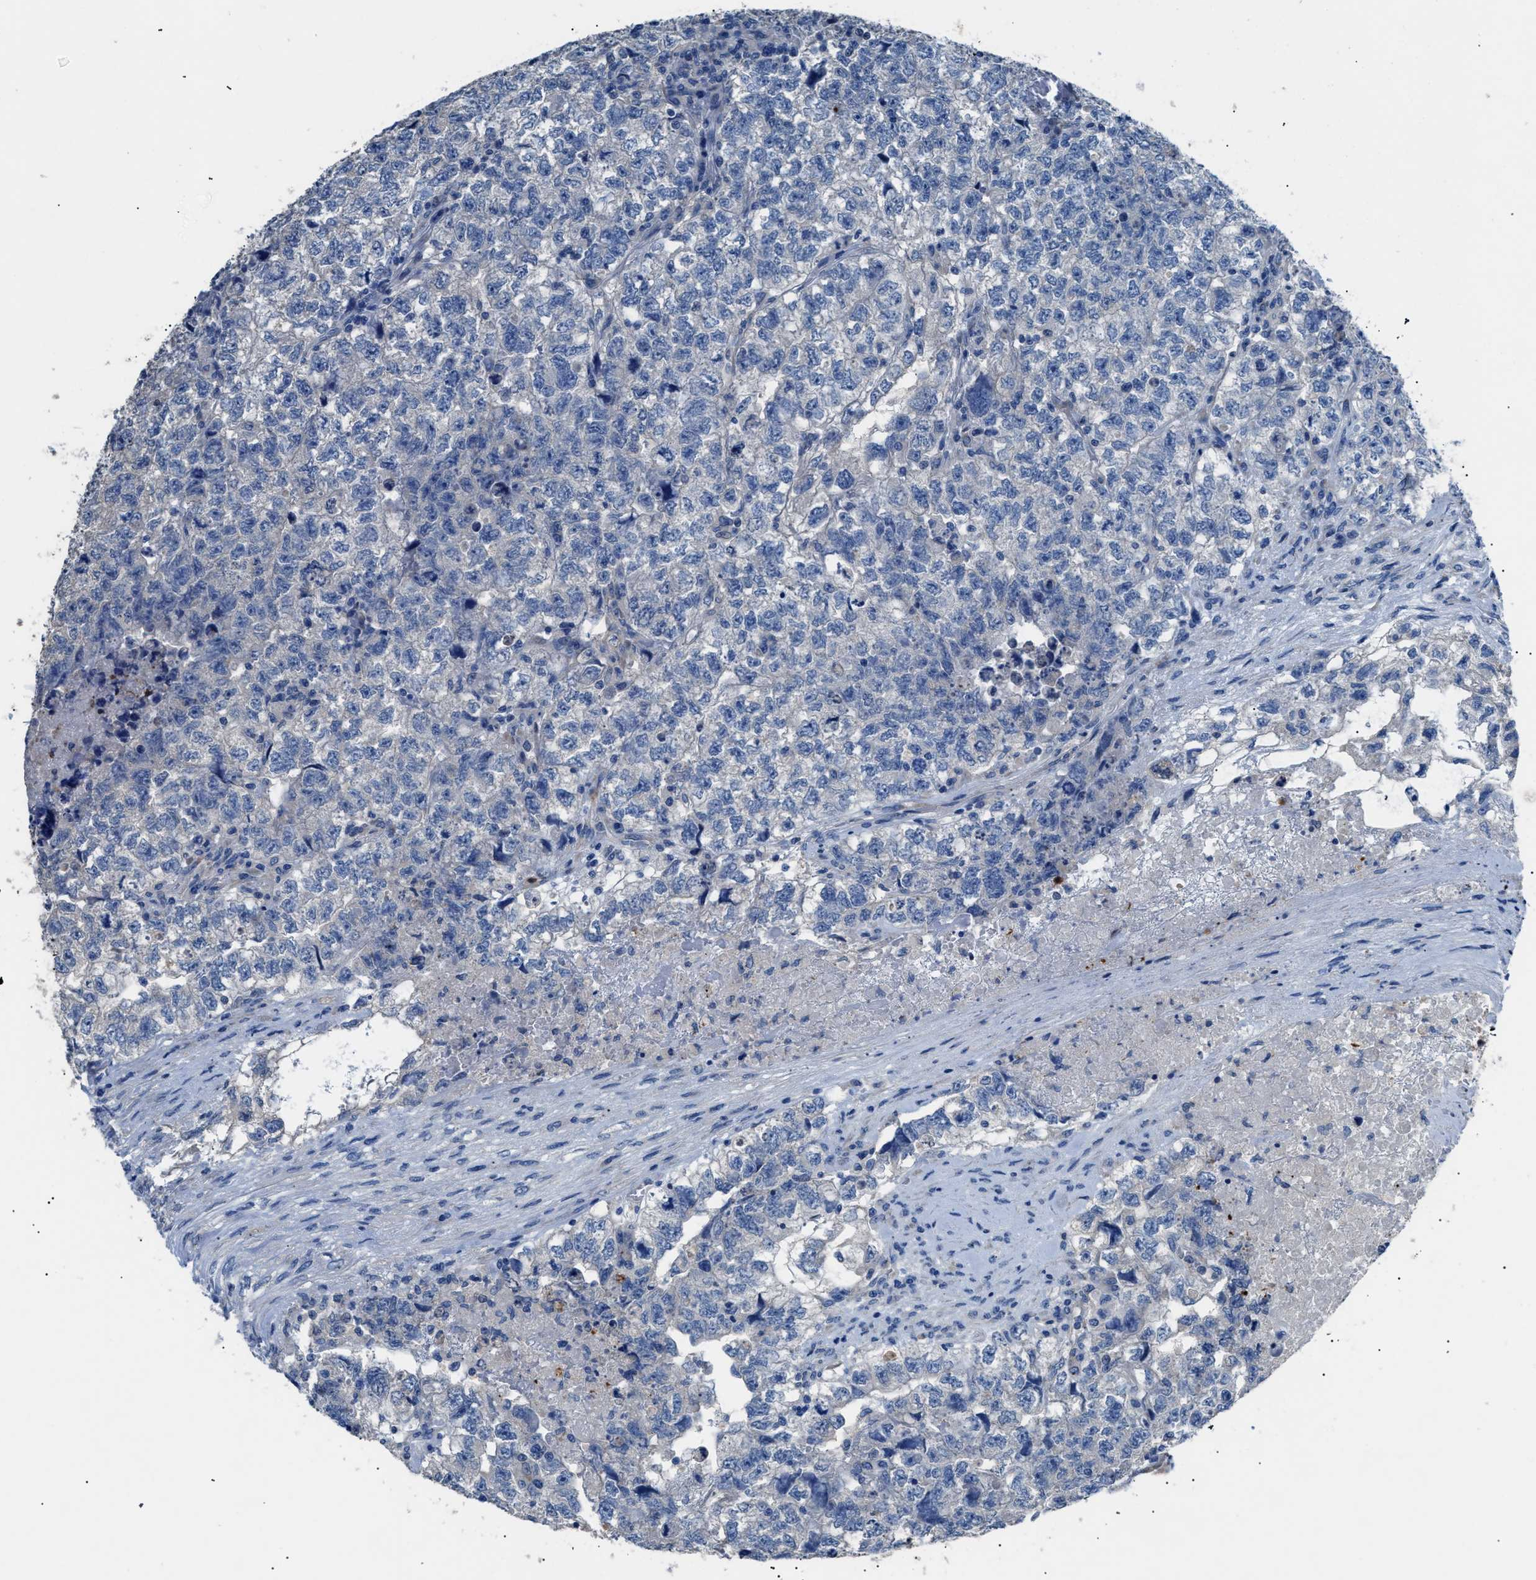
{"staining": {"intensity": "negative", "quantity": "none", "location": "none"}, "tissue": "testis cancer", "cell_type": "Tumor cells", "image_type": "cancer", "snomed": [{"axis": "morphology", "description": "Carcinoma, Embryonal, NOS"}, {"axis": "topography", "description": "Testis"}], "caption": "Immunohistochemical staining of testis cancer shows no significant expression in tumor cells. Brightfield microscopy of IHC stained with DAB (brown) and hematoxylin (blue), captured at high magnification.", "gene": "ITPR1", "patient": {"sex": "male", "age": 36}}